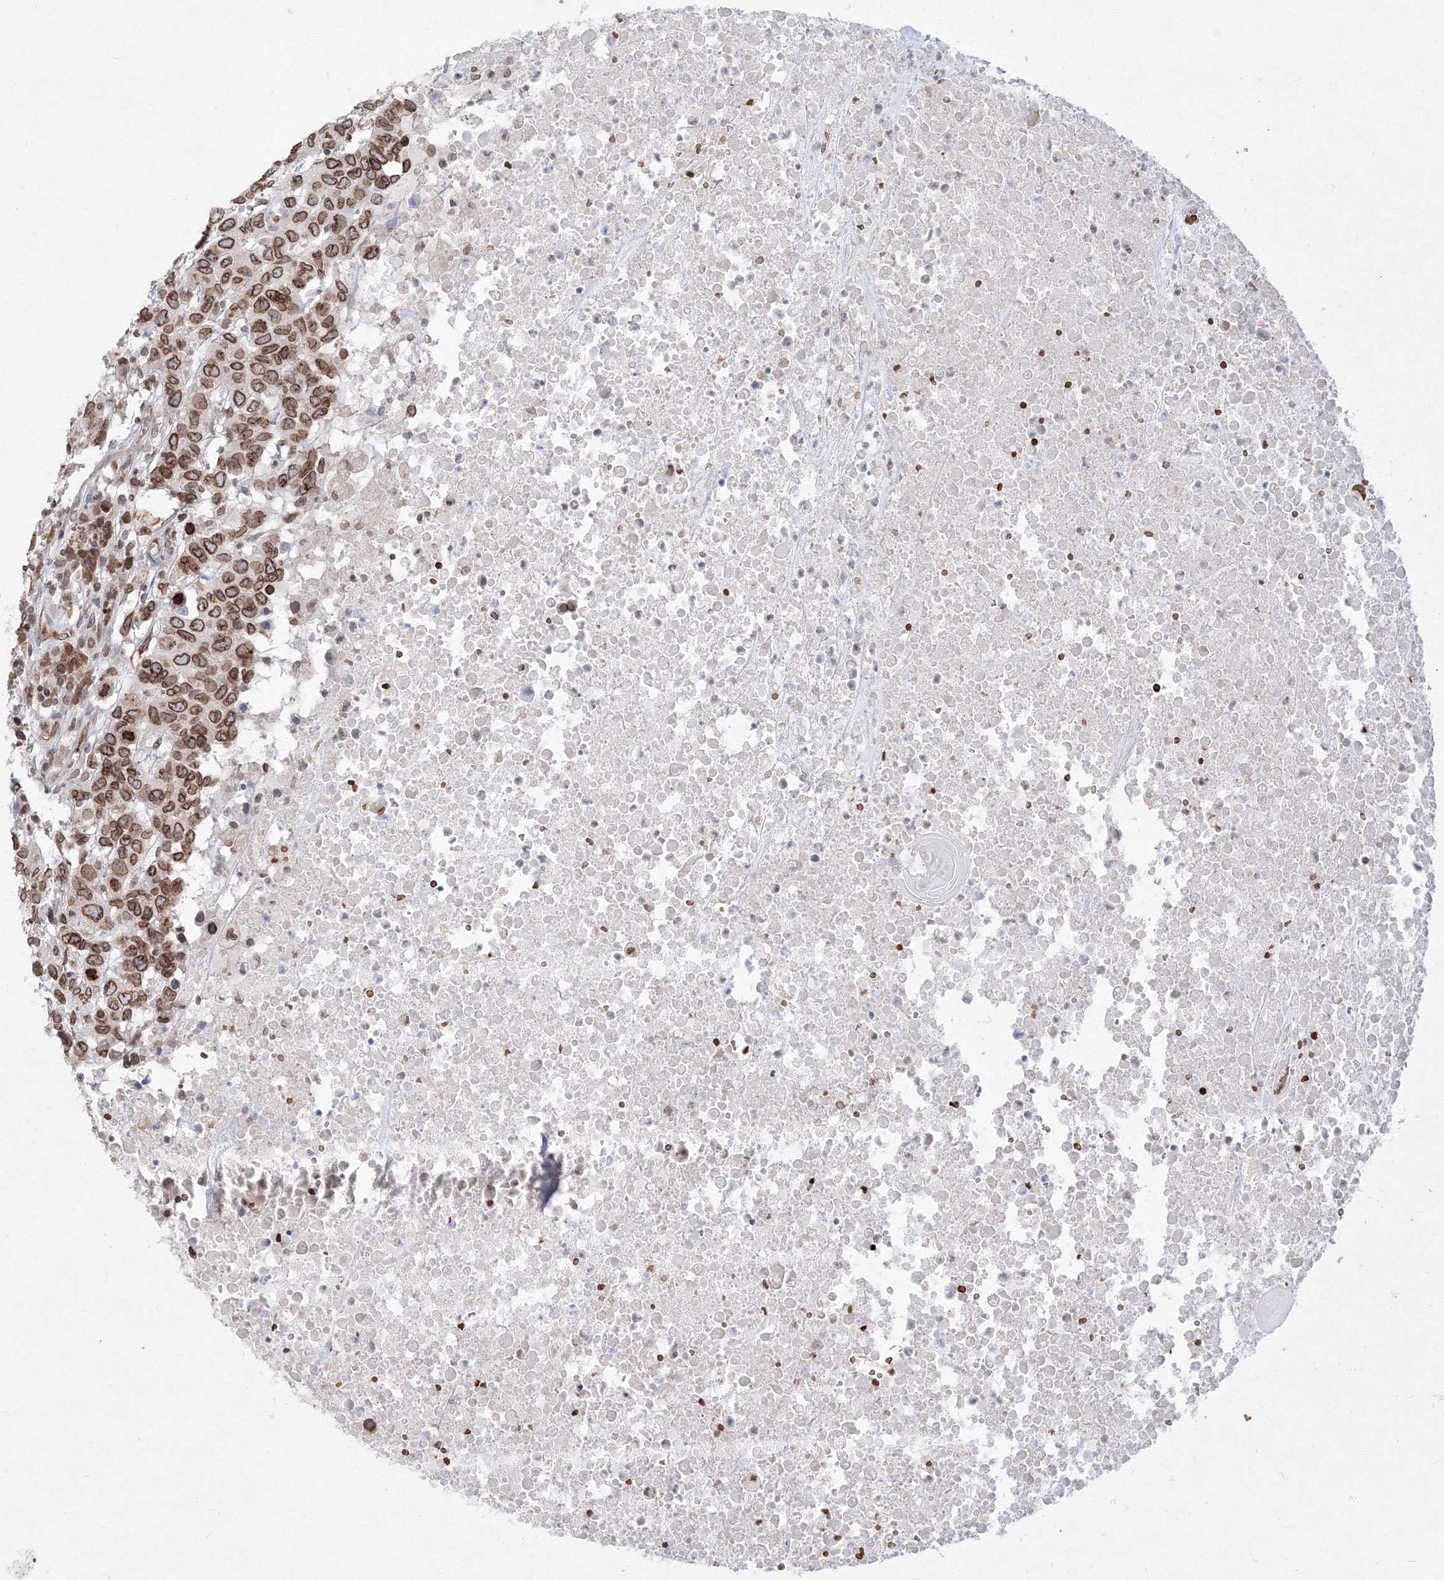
{"staining": {"intensity": "moderate", "quantity": ">75%", "location": "cytoplasmic/membranous,nuclear"}, "tissue": "head and neck cancer", "cell_type": "Tumor cells", "image_type": "cancer", "snomed": [{"axis": "morphology", "description": "Squamous cell carcinoma, NOS"}, {"axis": "topography", "description": "Head-Neck"}], "caption": "This image shows immunohistochemistry (IHC) staining of human head and neck cancer (squamous cell carcinoma), with medium moderate cytoplasmic/membranous and nuclear positivity in about >75% of tumor cells.", "gene": "DNAJB2", "patient": {"sex": "male", "age": 66}}